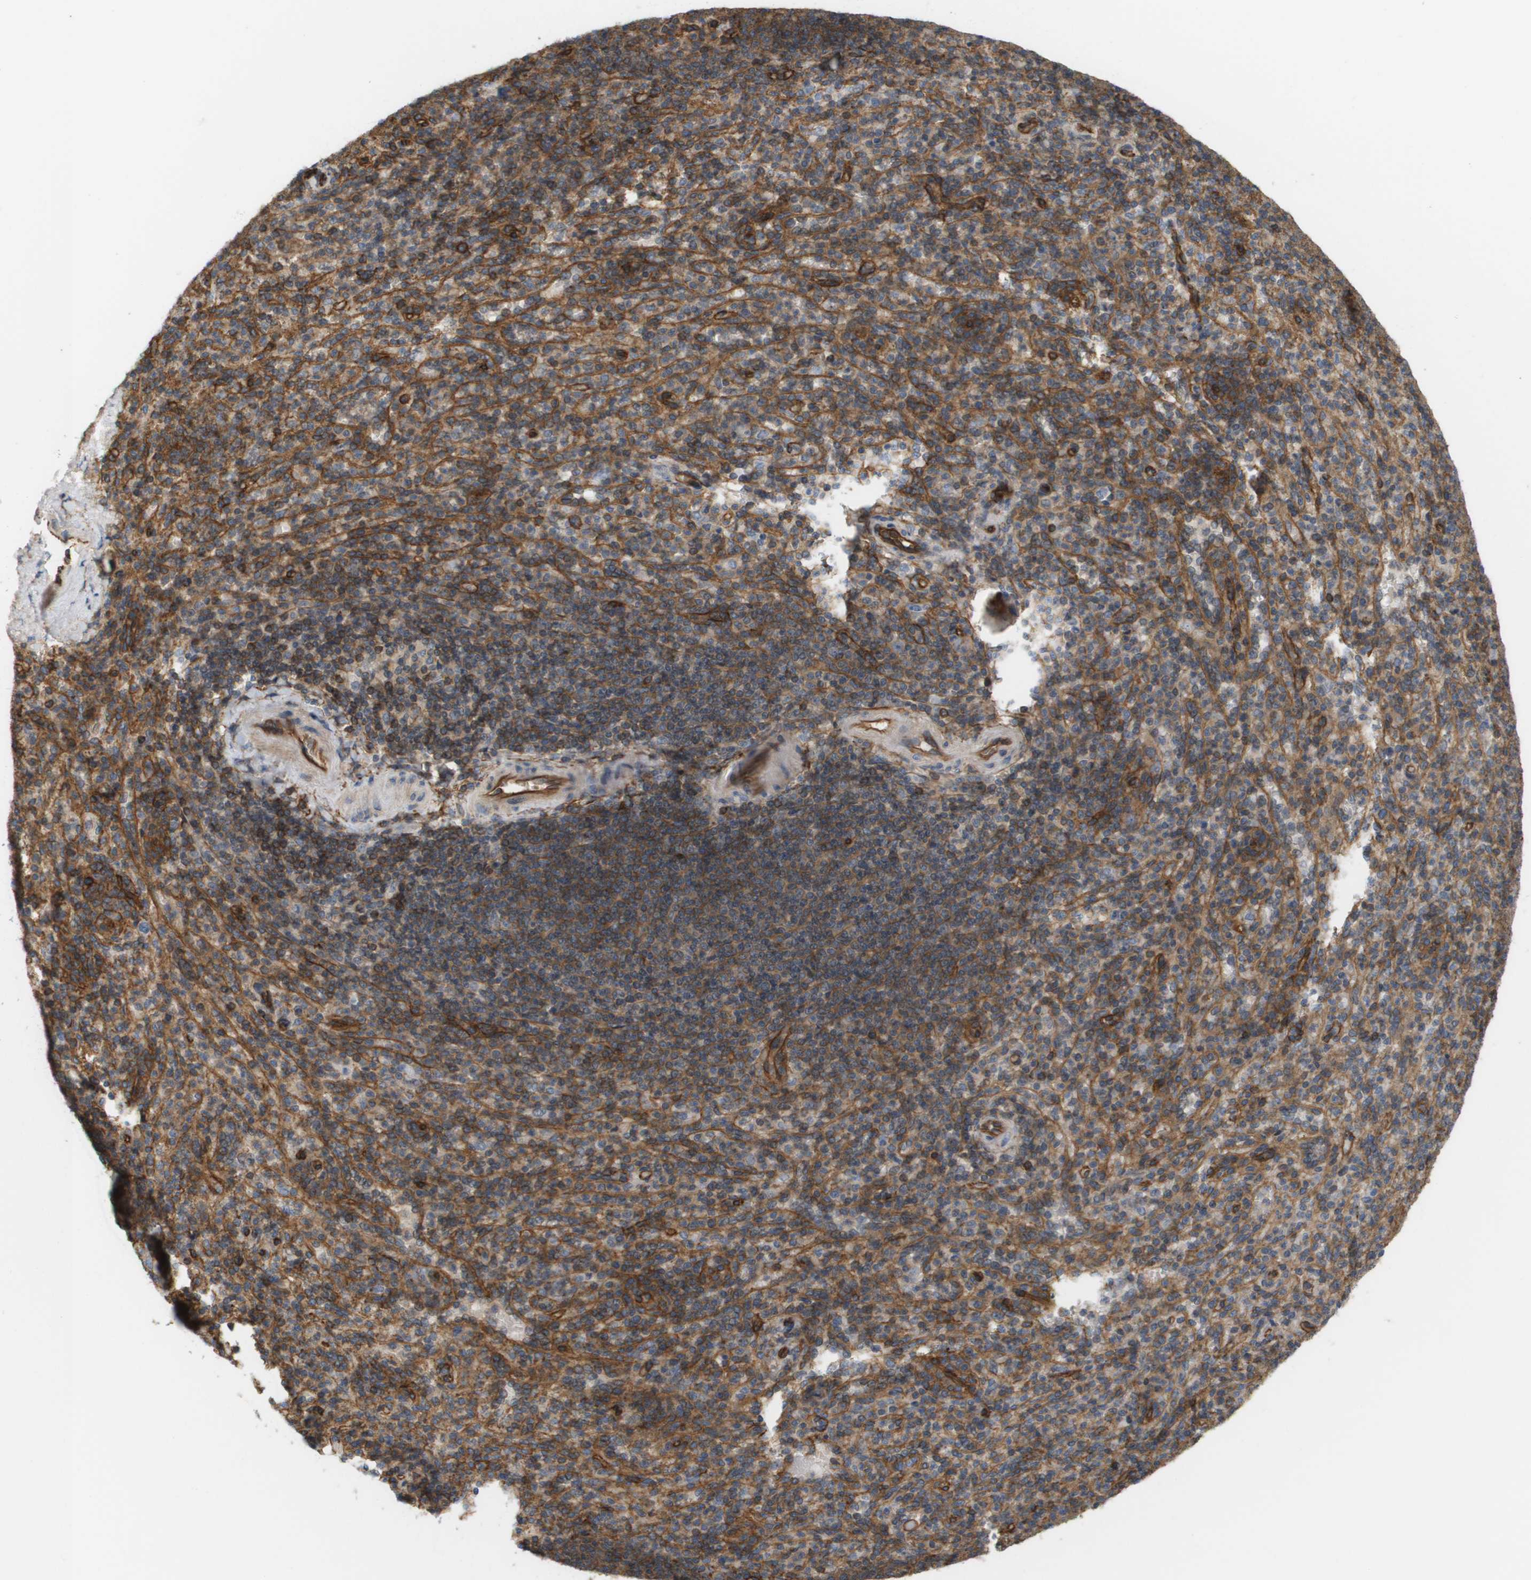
{"staining": {"intensity": "moderate", "quantity": "25%-75%", "location": "cytoplasmic/membranous"}, "tissue": "spleen", "cell_type": "Cells in red pulp", "image_type": "normal", "snomed": [{"axis": "morphology", "description": "Normal tissue, NOS"}, {"axis": "topography", "description": "Spleen"}], "caption": "Protein staining by immunohistochemistry exhibits moderate cytoplasmic/membranous staining in approximately 25%-75% of cells in red pulp in unremarkable spleen. (DAB (3,3'-diaminobenzidine) IHC with brightfield microscopy, high magnification).", "gene": "SGMS2", "patient": {"sex": "male", "age": 36}}